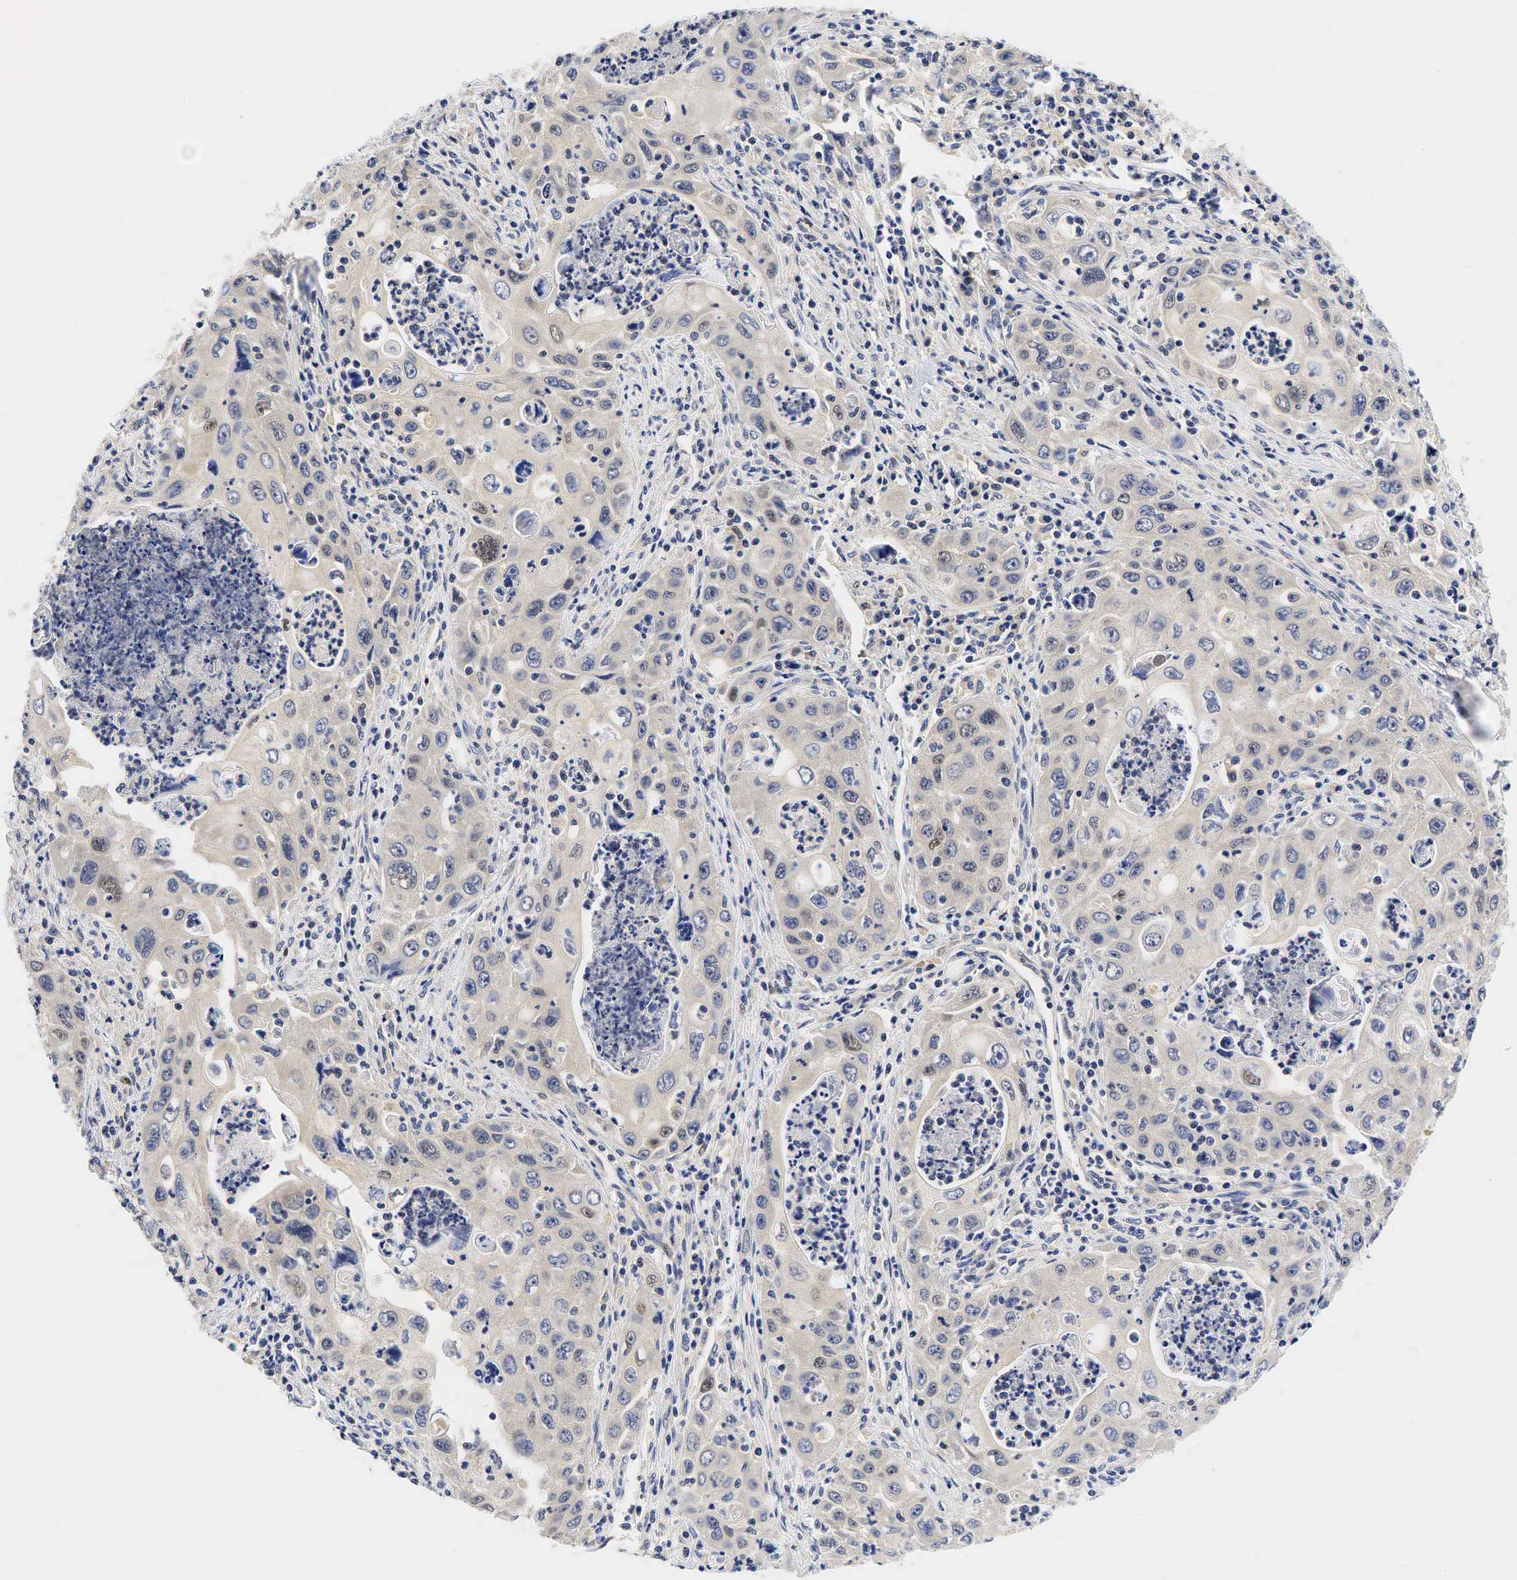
{"staining": {"intensity": "weak", "quantity": "<25%", "location": "nuclear"}, "tissue": "pancreatic cancer", "cell_type": "Tumor cells", "image_type": "cancer", "snomed": [{"axis": "morphology", "description": "Adenocarcinoma, NOS"}, {"axis": "topography", "description": "Pancreas"}], "caption": "Histopathology image shows no protein expression in tumor cells of pancreatic cancer (adenocarcinoma) tissue.", "gene": "CCND1", "patient": {"sex": "male", "age": 70}}